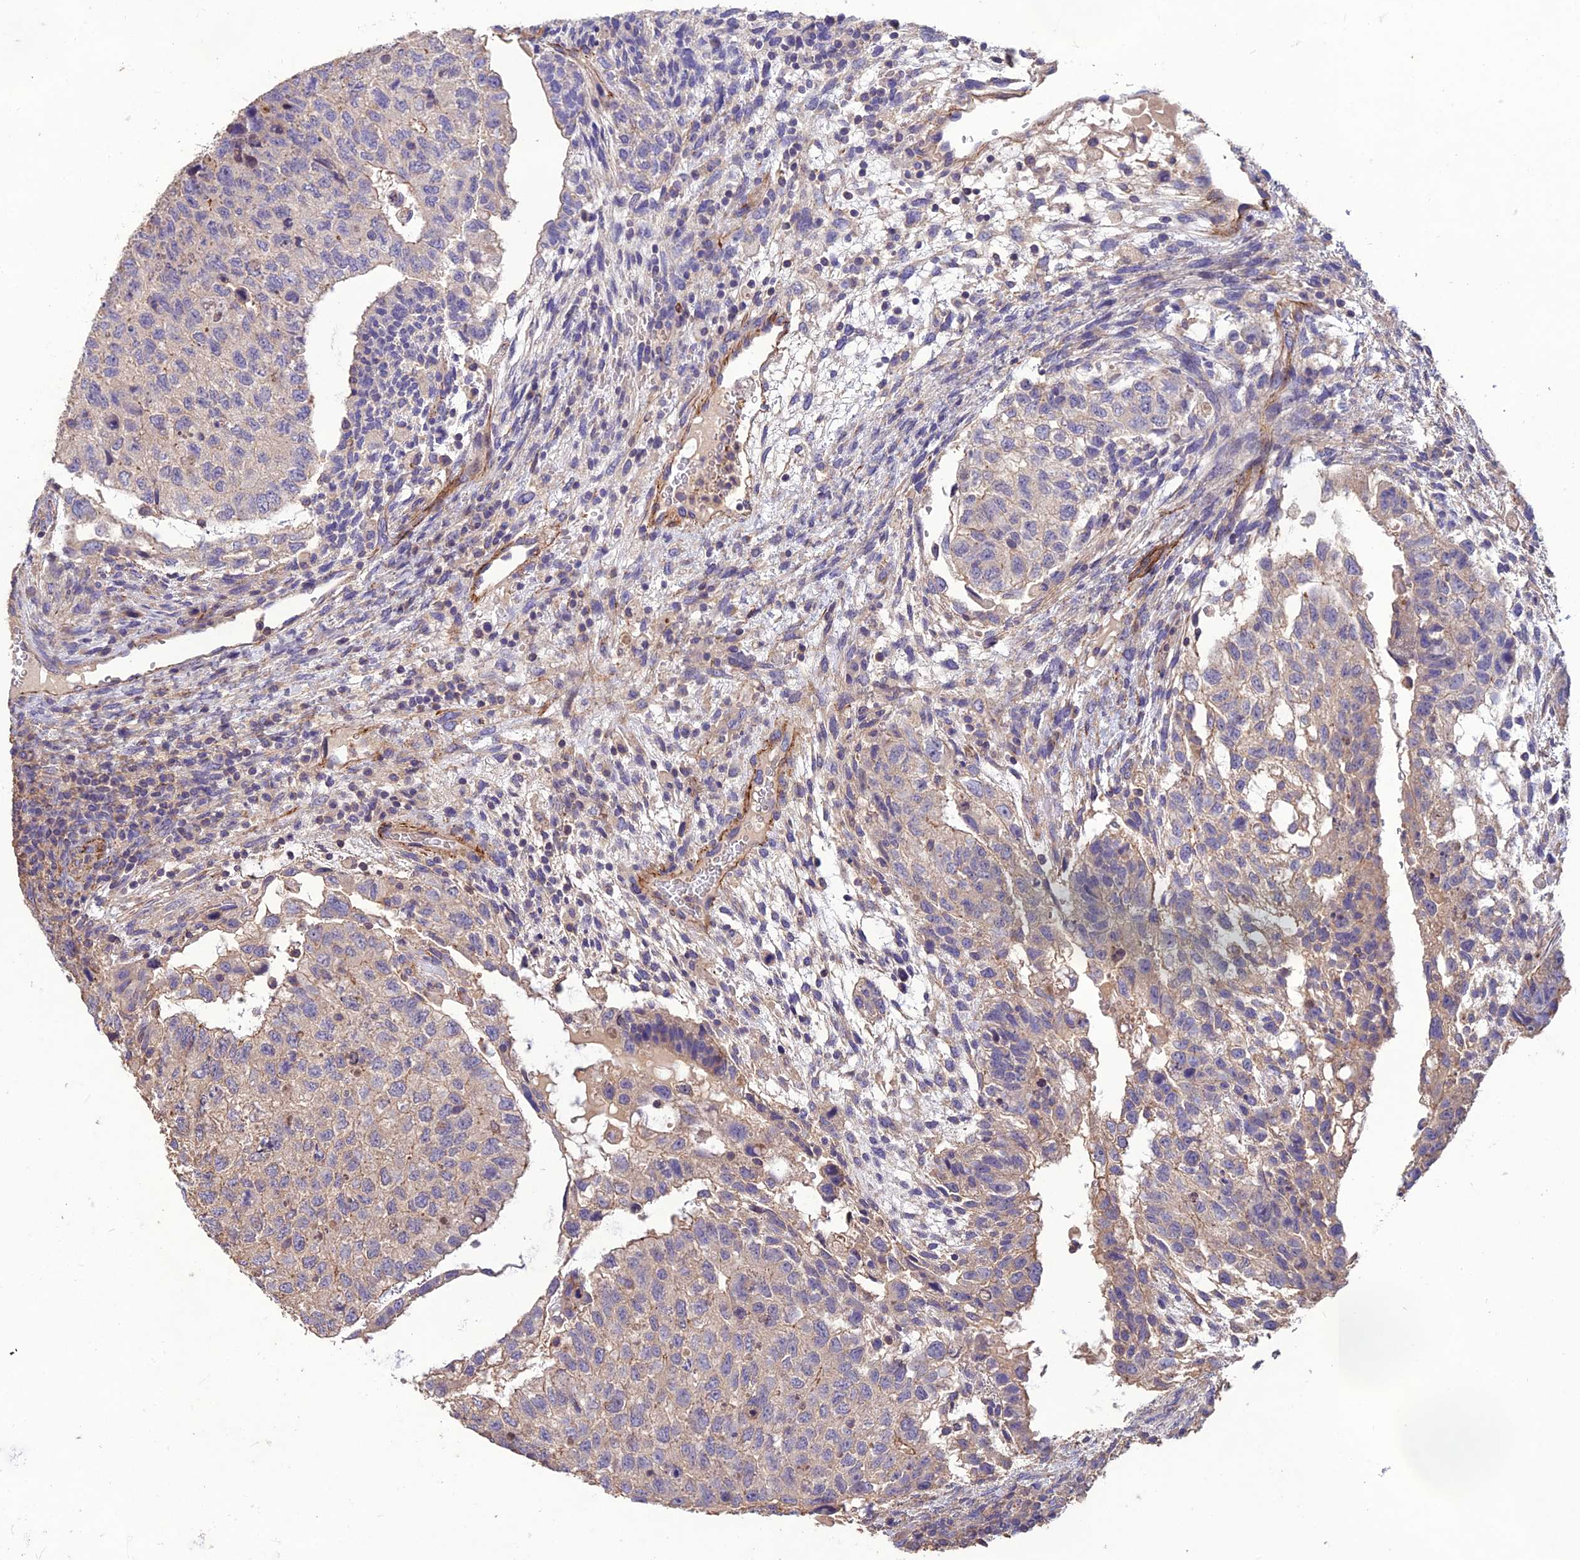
{"staining": {"intensity": "weak", "quantity": "<25%", "location": "cytoplasmic/membranous"}, "tissue": "testis cancer", "cell_type": "Tumor cells", "image_type": "cancer", "snomed": [{"axis": "morphology", "description": "Normal tissue, NOS"}, {"axis": "morphology", "description": "Carcinoma, Embryonal, NOS"}, {"axis": "topography", "description": "Testis"}], "caption": "Immunohistochemistry photomicrograph of neoplastic tissue: testis cancer (embryonal carcinoma) stained with DAB (3,3'-diaminobenzidine) displays no significant protein staining in tumor cells.", "gene": "CLUH", "patient": {"sex": "male", "age": 36}}